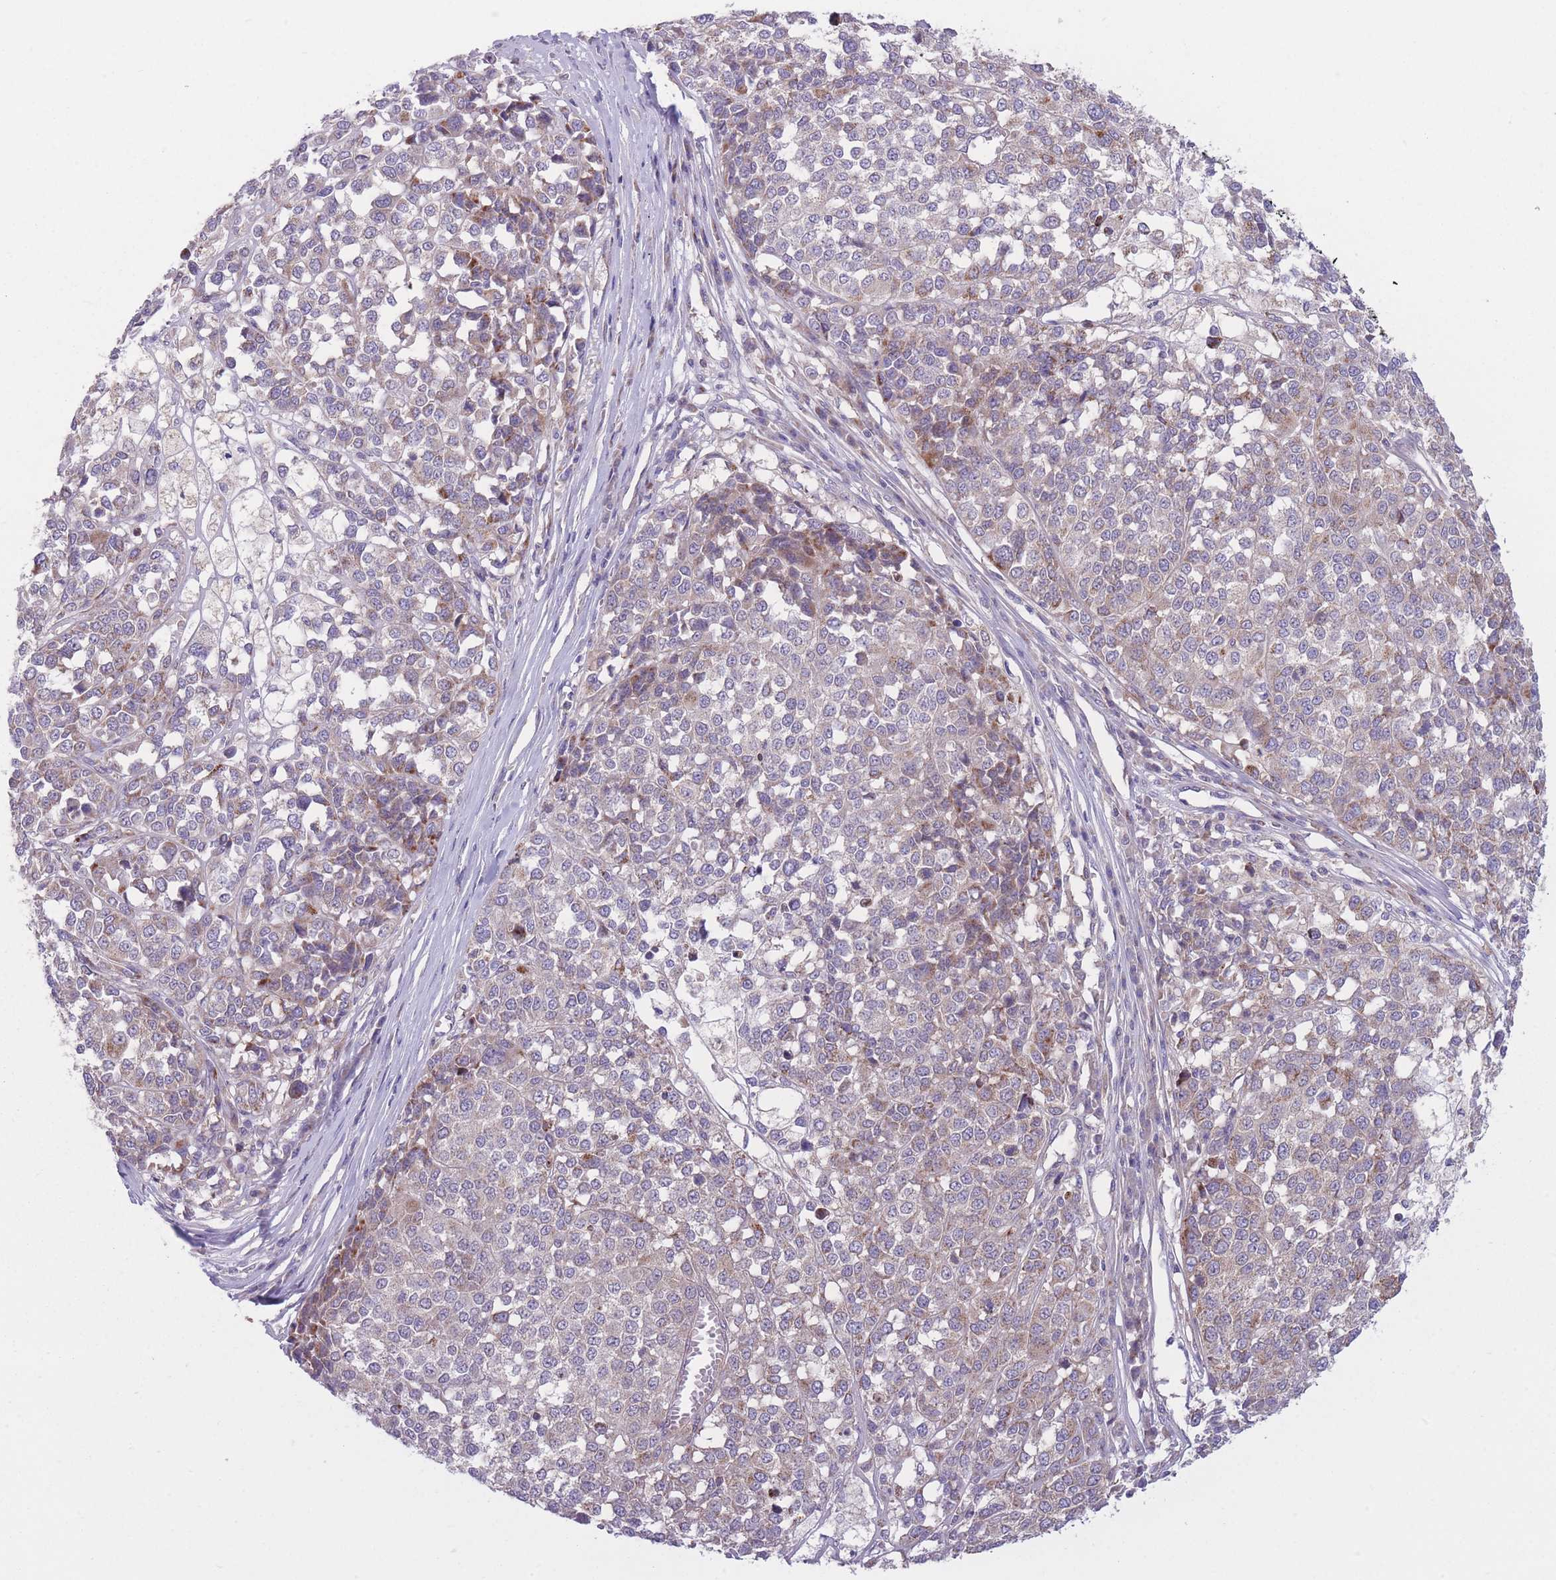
{"staining": {"intensity": "moderate", "quantity": "<25%", "location": "cytoplasmic/membranous"}, "tissue": "melanoma", "cell_type": "Tumor cells", "image_type": "cancer", "snomed": [{"axis": "morphology", "description": "Malignant melanoma, Metastatic site"}, {"axis": "topography", "description": "Lymph node"}], "caption": "Protein staining of malignant melanoma (metastatic site) tissue exhibits moderate cytoplasmic/membranous expression in about <25% of tumor cells.", "gene": "CCT6B", "patient": {"sex": "male", "age": 44}}